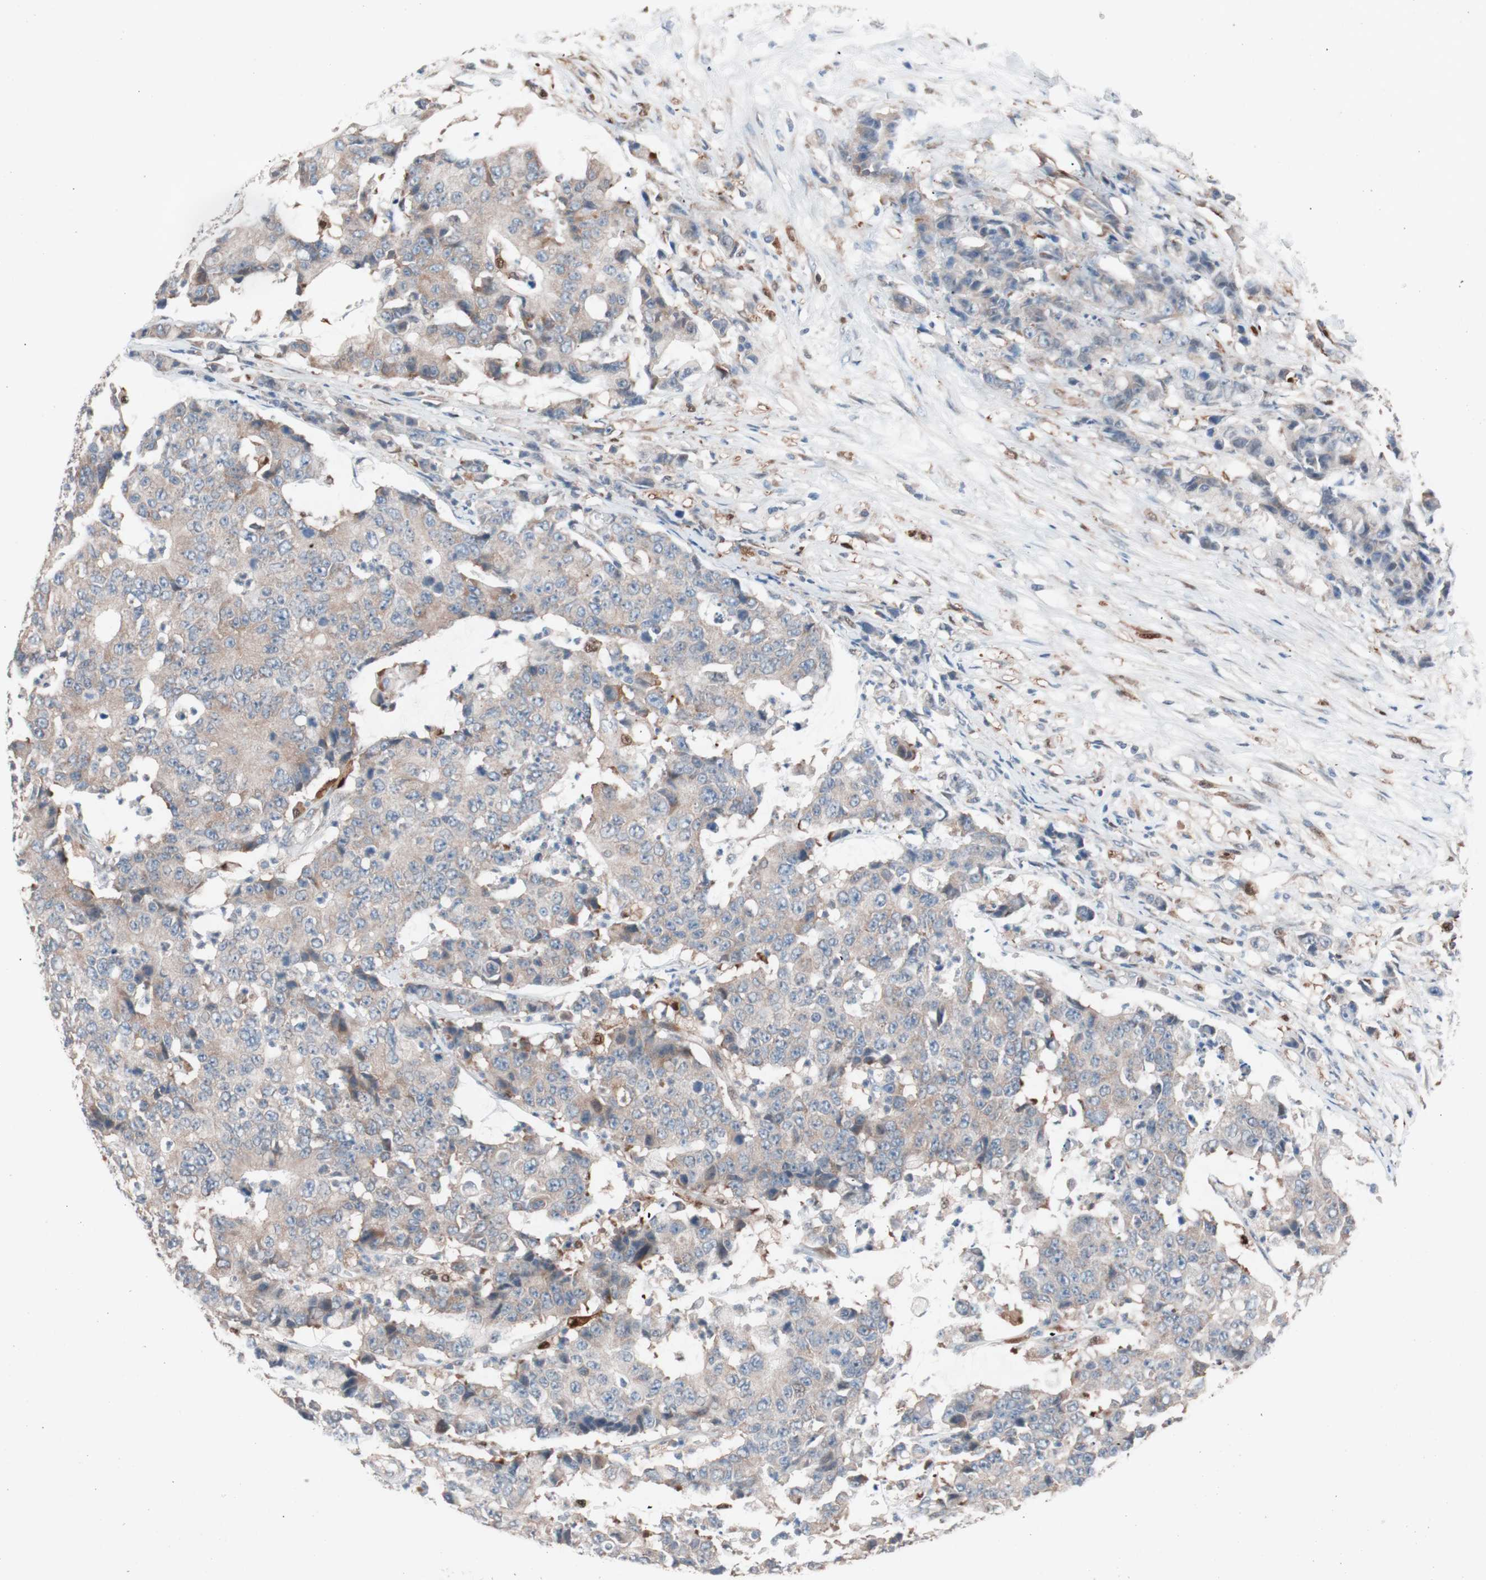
{"staining": {"intensity": "weak", "quantity": "25%-75%", "location": "cytoplasmic/membranous"}, "tissue": "colorectal cancer", "cell_type": "Tumor cells", "image_type": "cancer", "snomed": [{"axis": "morphology", "description": "Adenocarcinoma, NOS"}, {"axis": "topography", "description": "Colon"}], "caption": "The micrograph exhibits a brown stain indicating the presence of a protein in the cytoplasmic/membranous of tumor cells in colorectal cancer (adenocarcinoma). (DAB IHC, brown staining for protein, blue staining for nuclei).", "gene": "FAAH", "patient": {"sex": "female", "age": 86}}